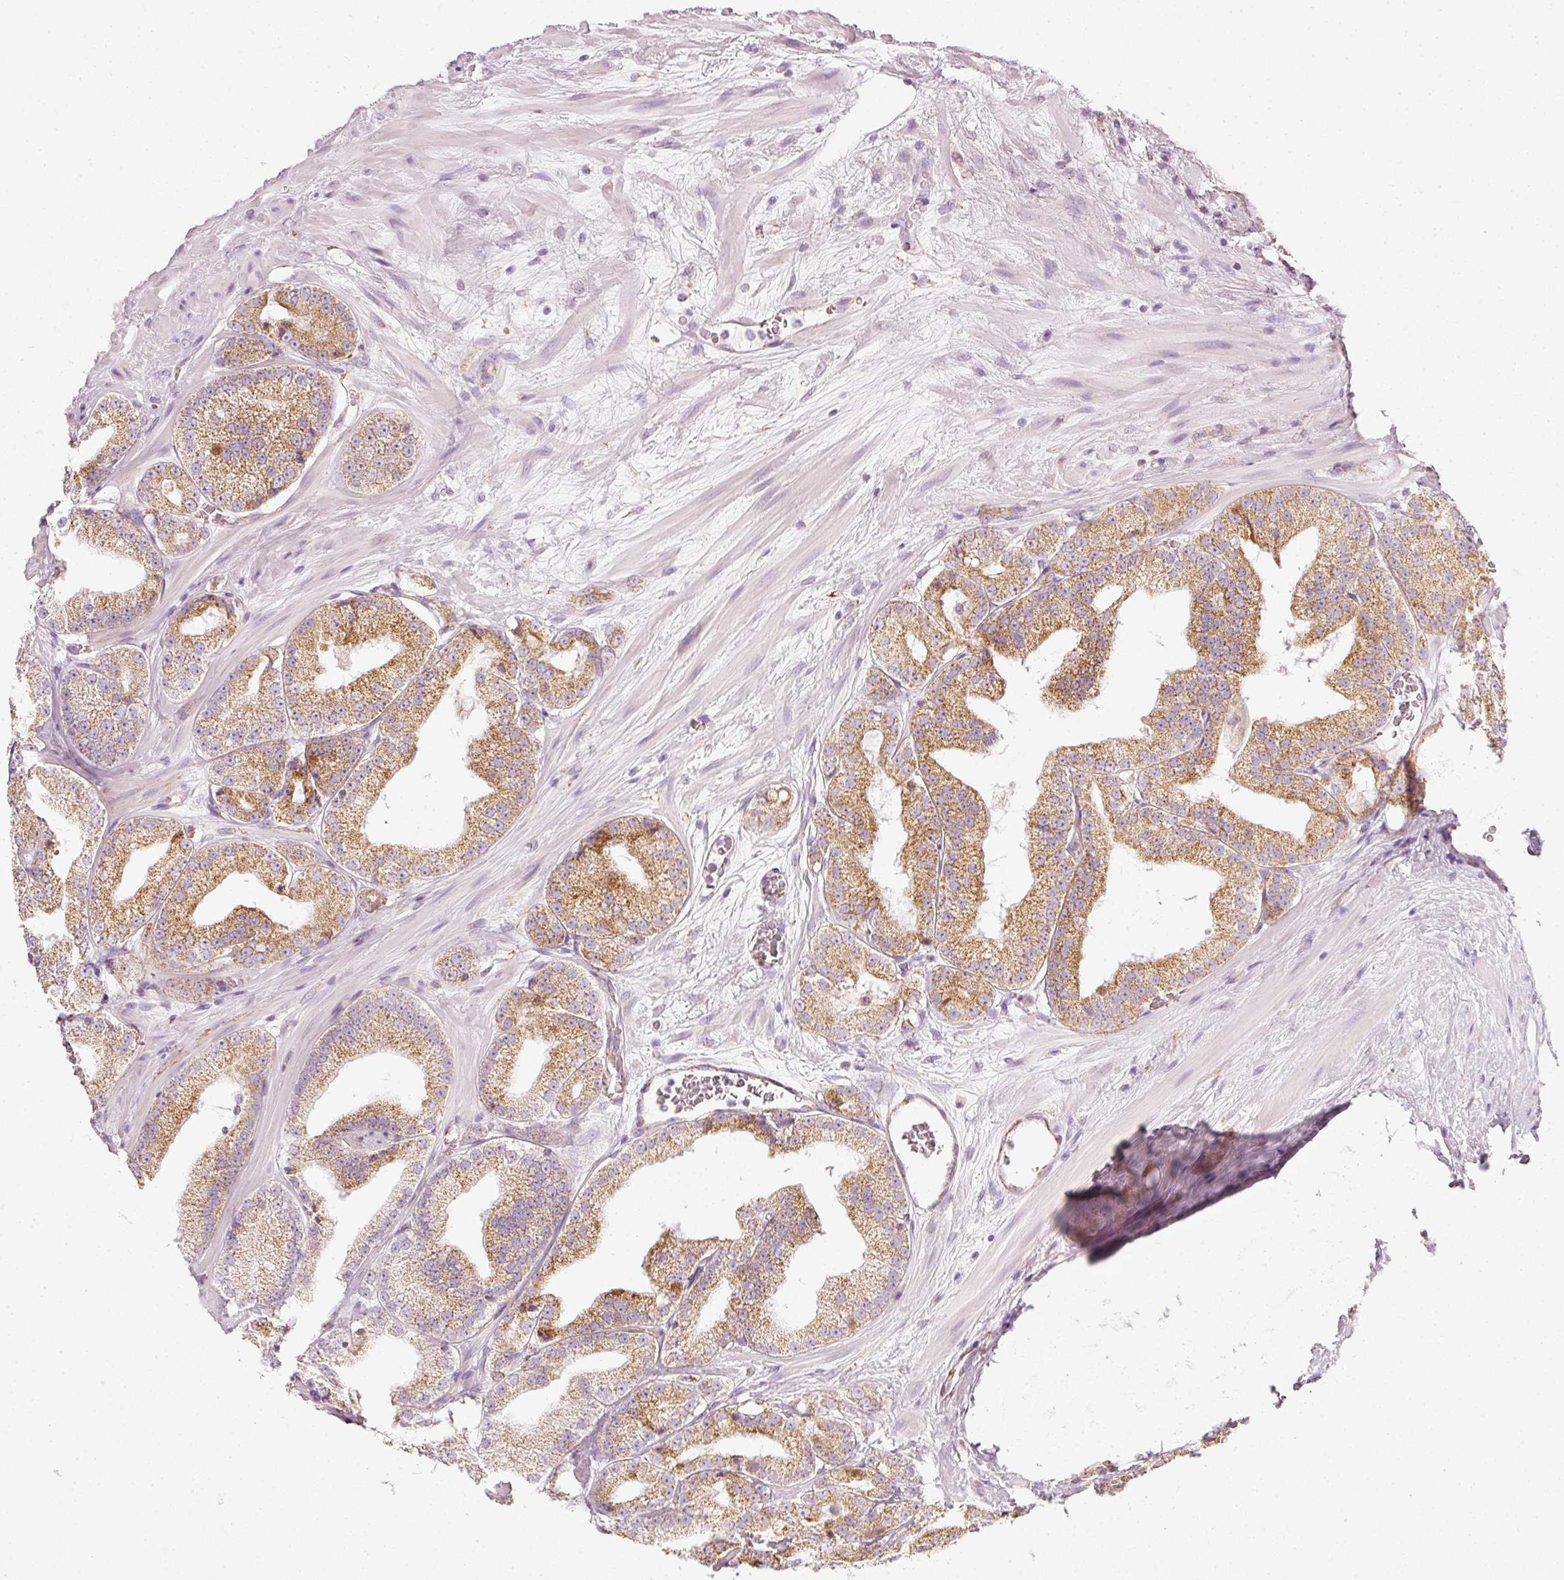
{"staining": {"intensity": "moderate", "quantity": ">75%", "location": "cytoplasmic/membranous,nuclear"}, "tissue": "prostate cancer", "cell_type": "Tumor cells", "image_type": "cancer", "snomed": [{"axis": "morphology", "description": "Adenocarcinoma, High grade"}, {"axis": "topography", "description": "Prostate"}], "caption": "Approximately >75% of tumor cells in high-grade adenocarcinoma (prostate) display moderate cytoplasmic/membranous and nuclear protein positivity as visualized by brown immunohistochemical staining.", "gene": "DUT", "patient": {"sex": "male", "age": 68}}